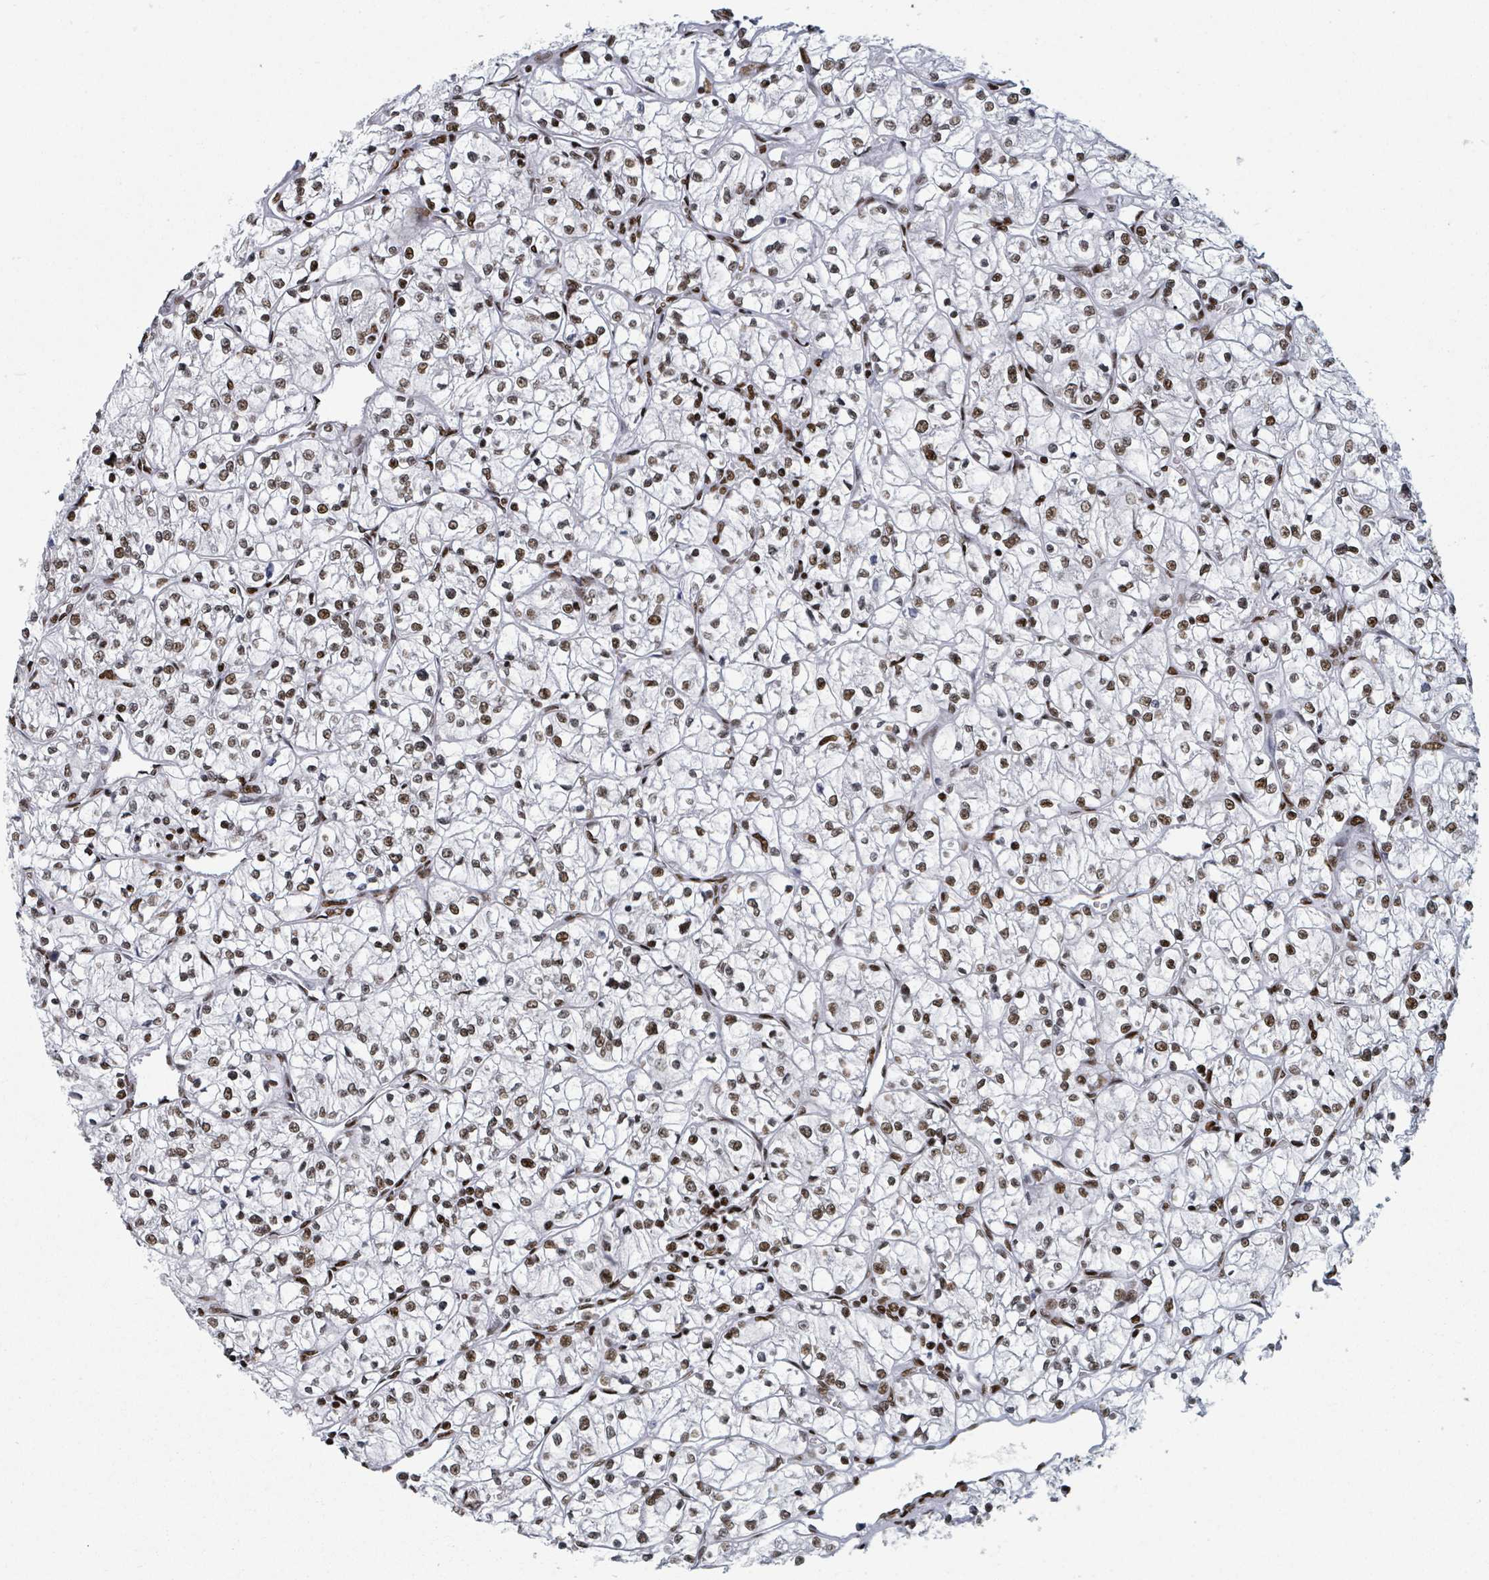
{"staining": {"intensity": "moderate", "quantity": ">75%", "location": "nuclear"}, "tissue": "renal cancer", "cell_type": "Tumor cells", "image_type": "cancer", "snomed": [{"axis": "morphology", "description": "Adenocarcinoma, NOS"}, {"axis": "topography", "description": "Kidney"}], "caption": "Immunohistochemistry (IHC) (DAB (3,3'-diaminobenzidine)) staining of renal cancer (adenocarcinoma) displays moderate nuclear protein expression in approximately >75% of tumor cells.", "gene": "DHX16", "patient": {"sex": "female", "age": 64}}